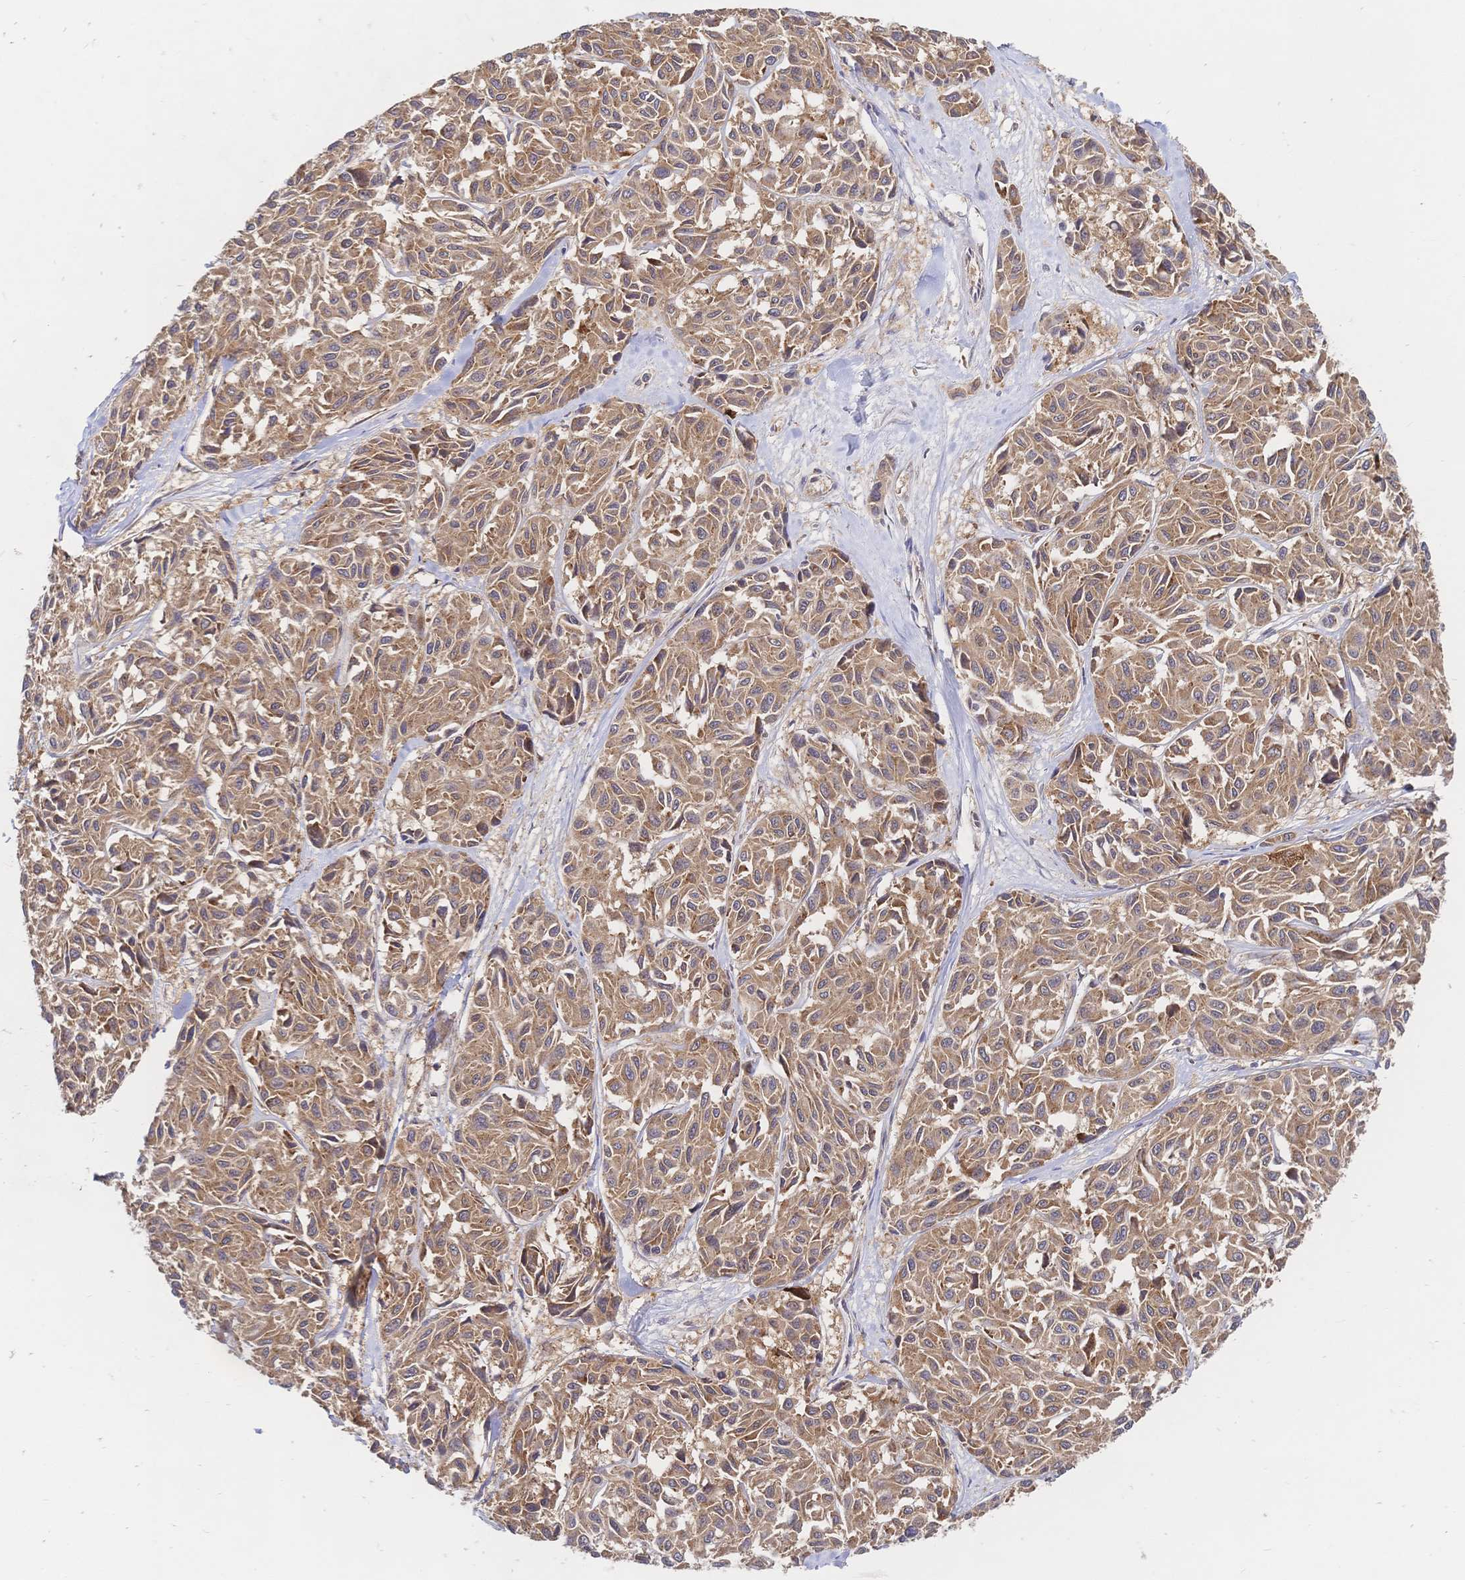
{"staining": {"intensity": "moderate", "quantity": ">75%", "location": "cytoplasmic/membranous"}, "tissue": "melanoma", "cell_type": "Tumor cells", "image_type": "cancer", "snomed": [{"axis": "morphology", "description": "Malignant melanoma, NOS"}, {"axis": "topography", "description": "Skin"}], "caption": "A medium amount of moderate cytoplasmic/membranous staining is appreciated in approximately >75% of tumor cells in malignant melanoma tissue.", "gene": "LMO4", "patient": {"sex": "female", "age": 66}}